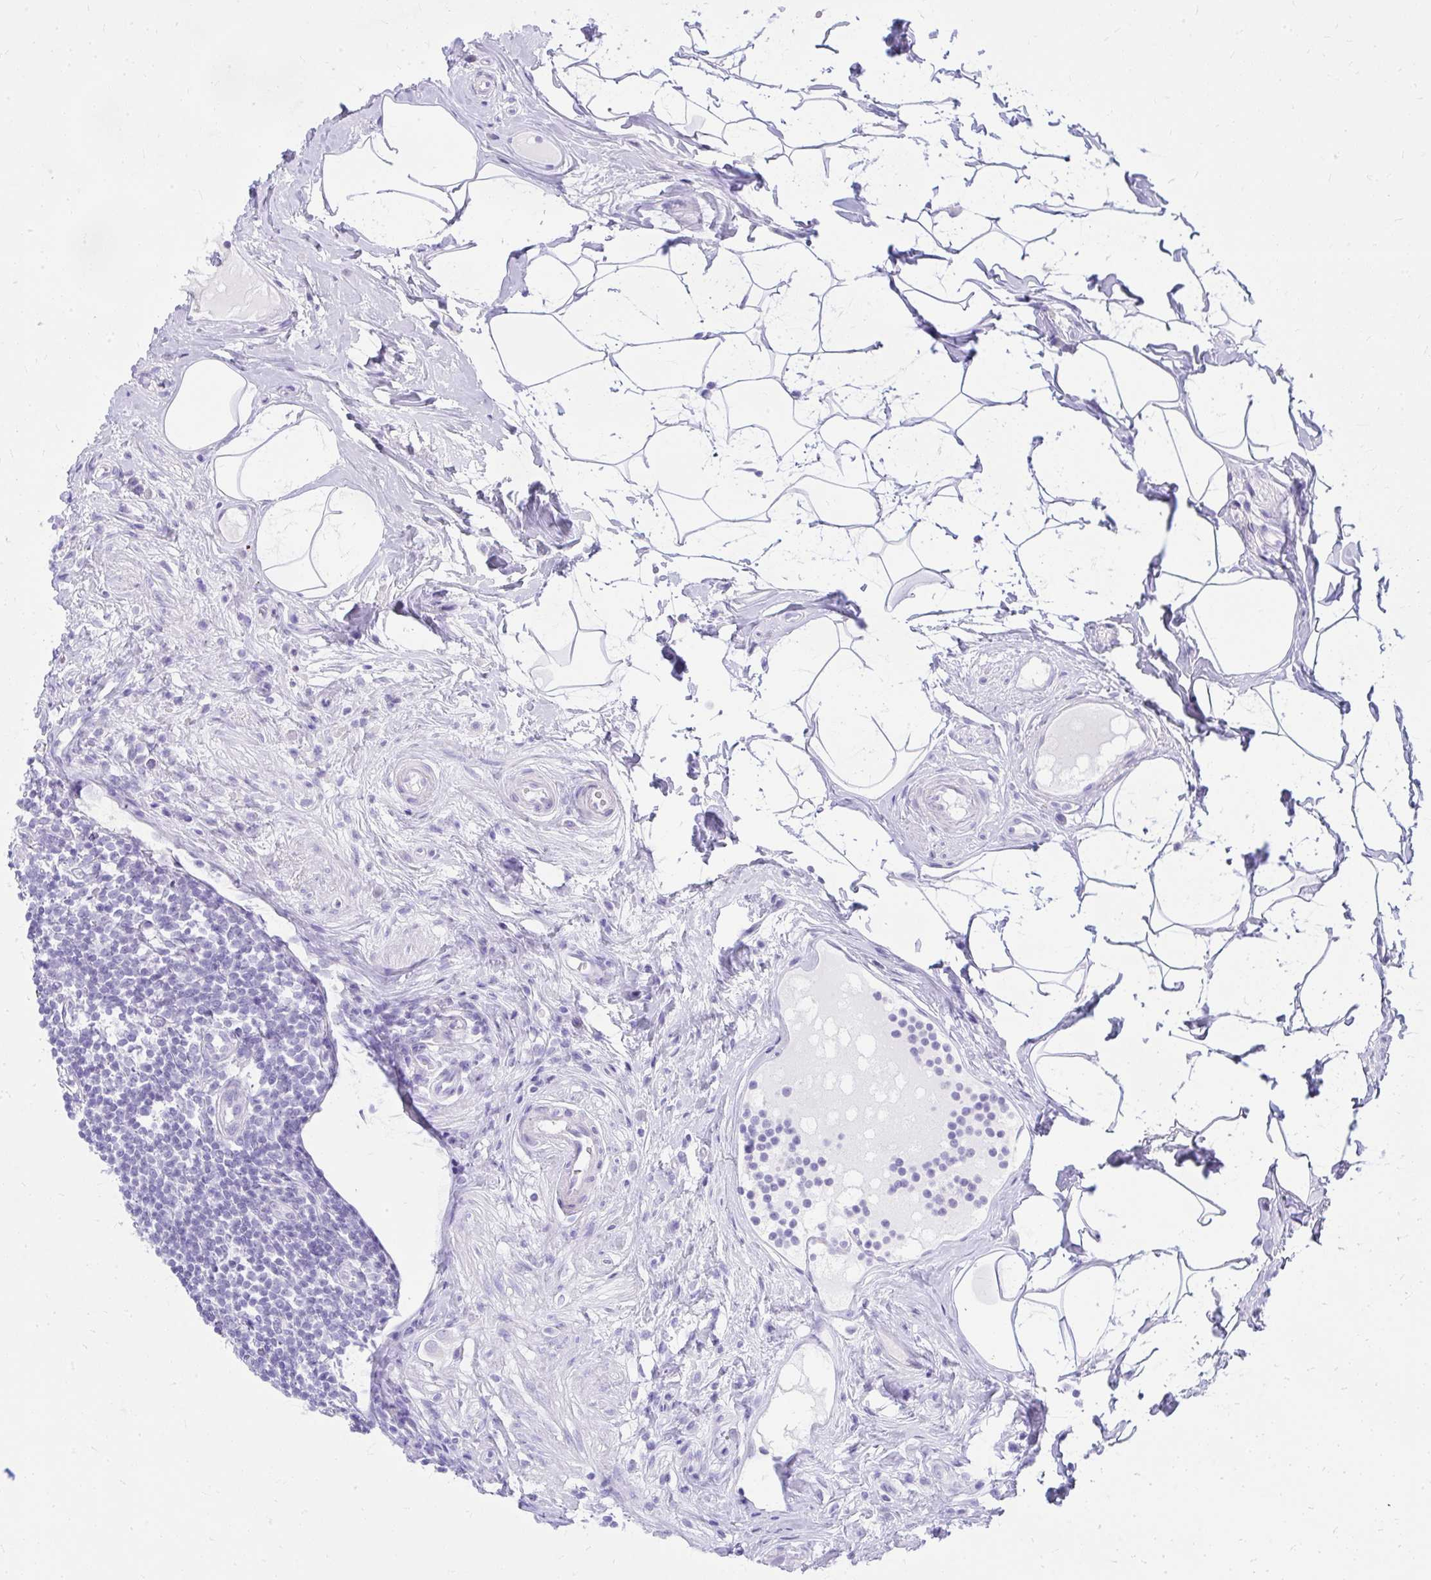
{"staining": {"intensity": "moderate", "quantity": "<25%", "location": "cytoplasmic/membranous"}, "tissue": "appendix", "cell_type": "Glandular cells", "image_type": "normal", "snomed": [{"axis": "morphology", "description": "Normal tissue, NOS"}, {"axis": "topography", "description": "Appendix"}], "caption": "Appendix was stained to show a protein in brown. There is low levels of moderate cytoplasmic/membranous expression in approximately <25% of glandular cells.", "gene": "BCL6B", "patient": {"sex": "female", "age": 56}}